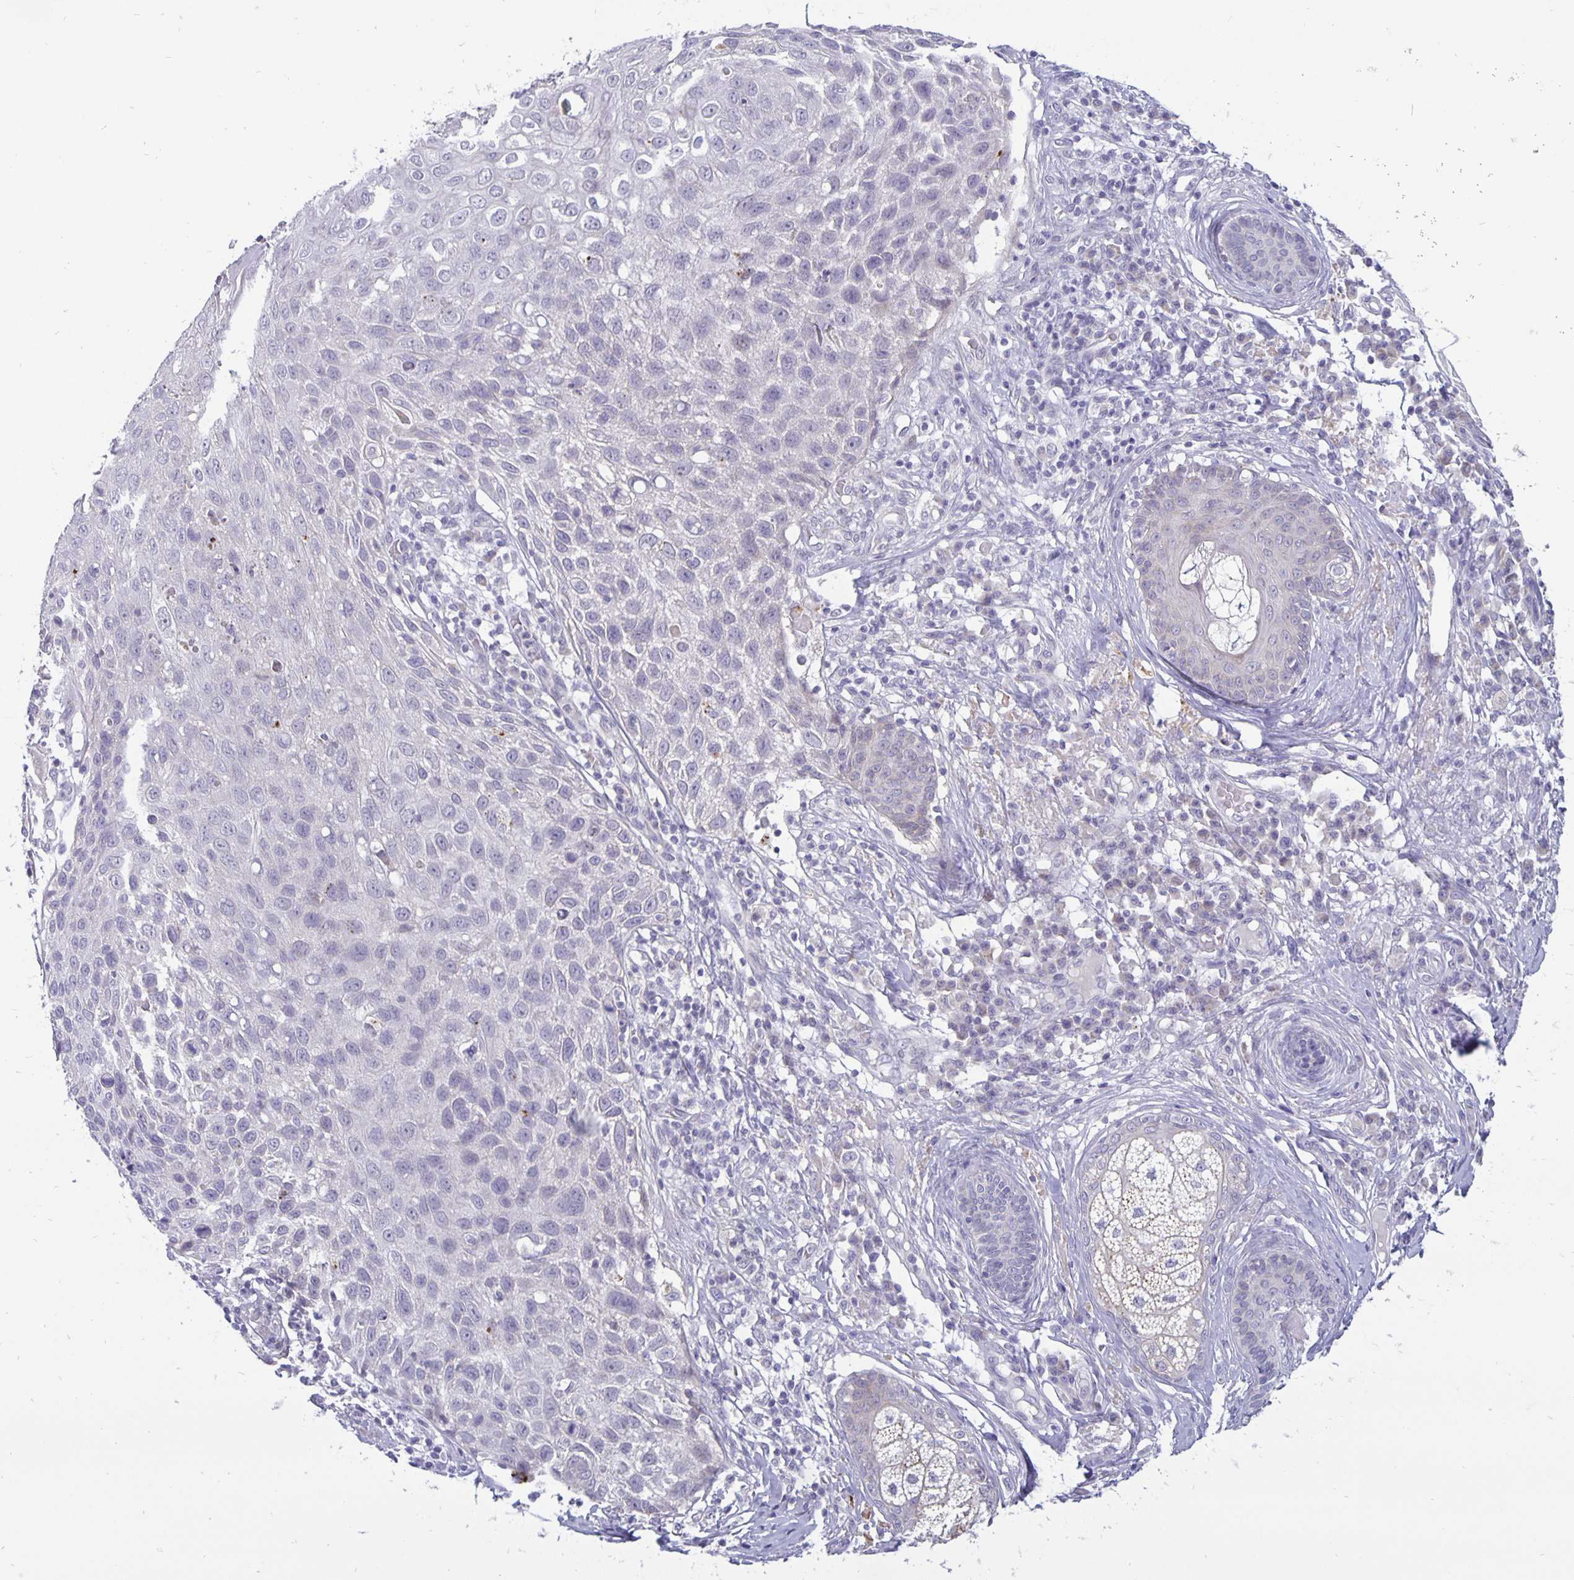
{"staining": {"intensity": "negative", "quantity": "none", "location": "none"}, "tissue": "skin cancer", "cell_type": "Tumor cells", "image_type": "cancer", "snomed": [{"axis": "morphology", "description": "Squamous cell carcinoma, NOS"}, {"axis": "topography", "description": "Skin"}], "caption": "This is an immunohistochemistry (IHC) image of human skin cancer (squamous cell carcinoma). There is no expression in tumor cells.", "gene": "ERBB2", "patient": {"sex": "female", "age": 87}}